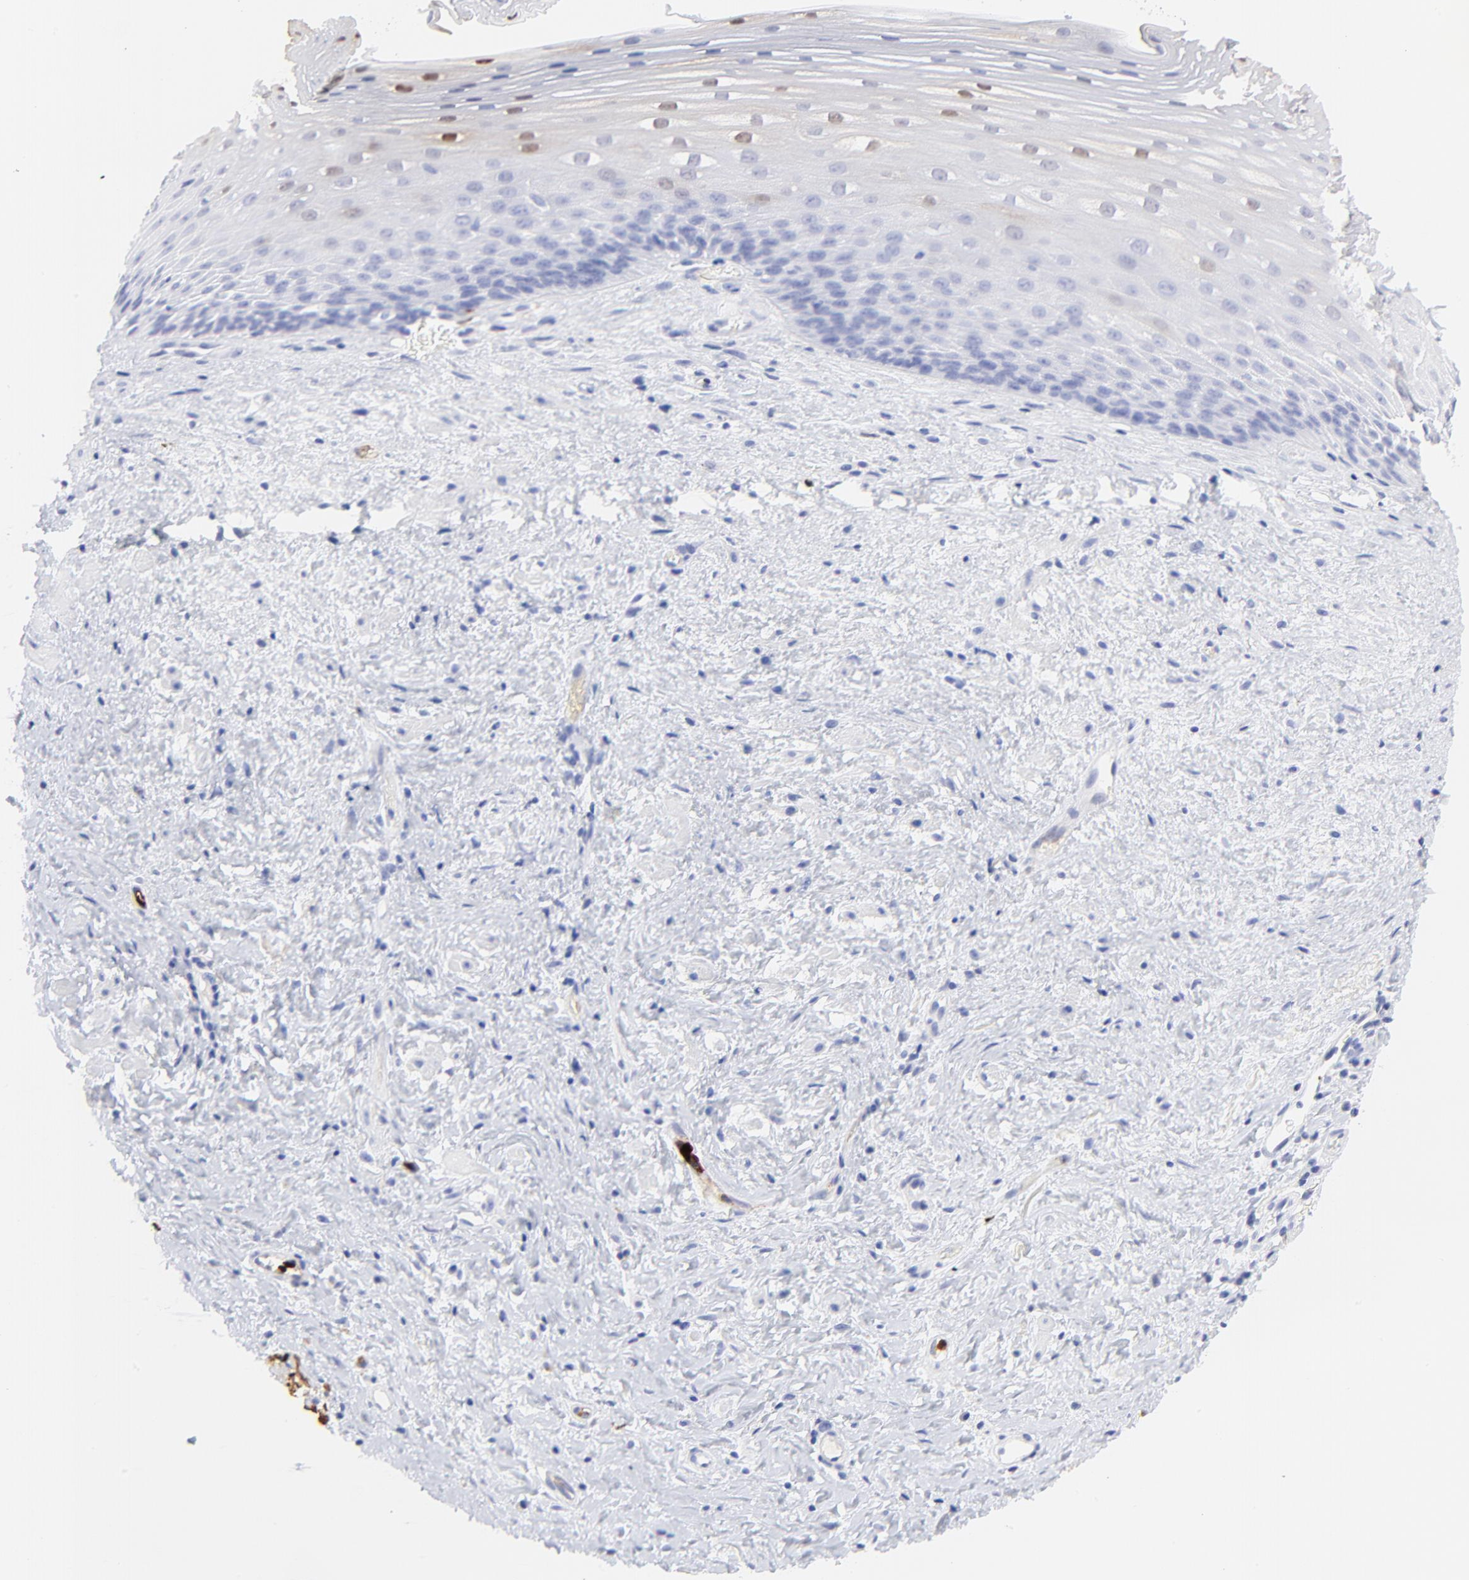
{"staining": {"intensity": "weak", "quantity": "<25%", "location": "nuclear"}, "tissue": "esophagus", "cell_type": "Squamous epithelial cells", "image_type": "normal", "snomed": [{"axis": "morphology", "description": "Normal tissue, NOS"}, {"axis": "topography", "description": "Esophagus"}], "caption": "An image of human esophagus is negative for staining in squamous epithelial cells.", "gene": "S100A12", "patient": {"sex": "female", "age": 70}}